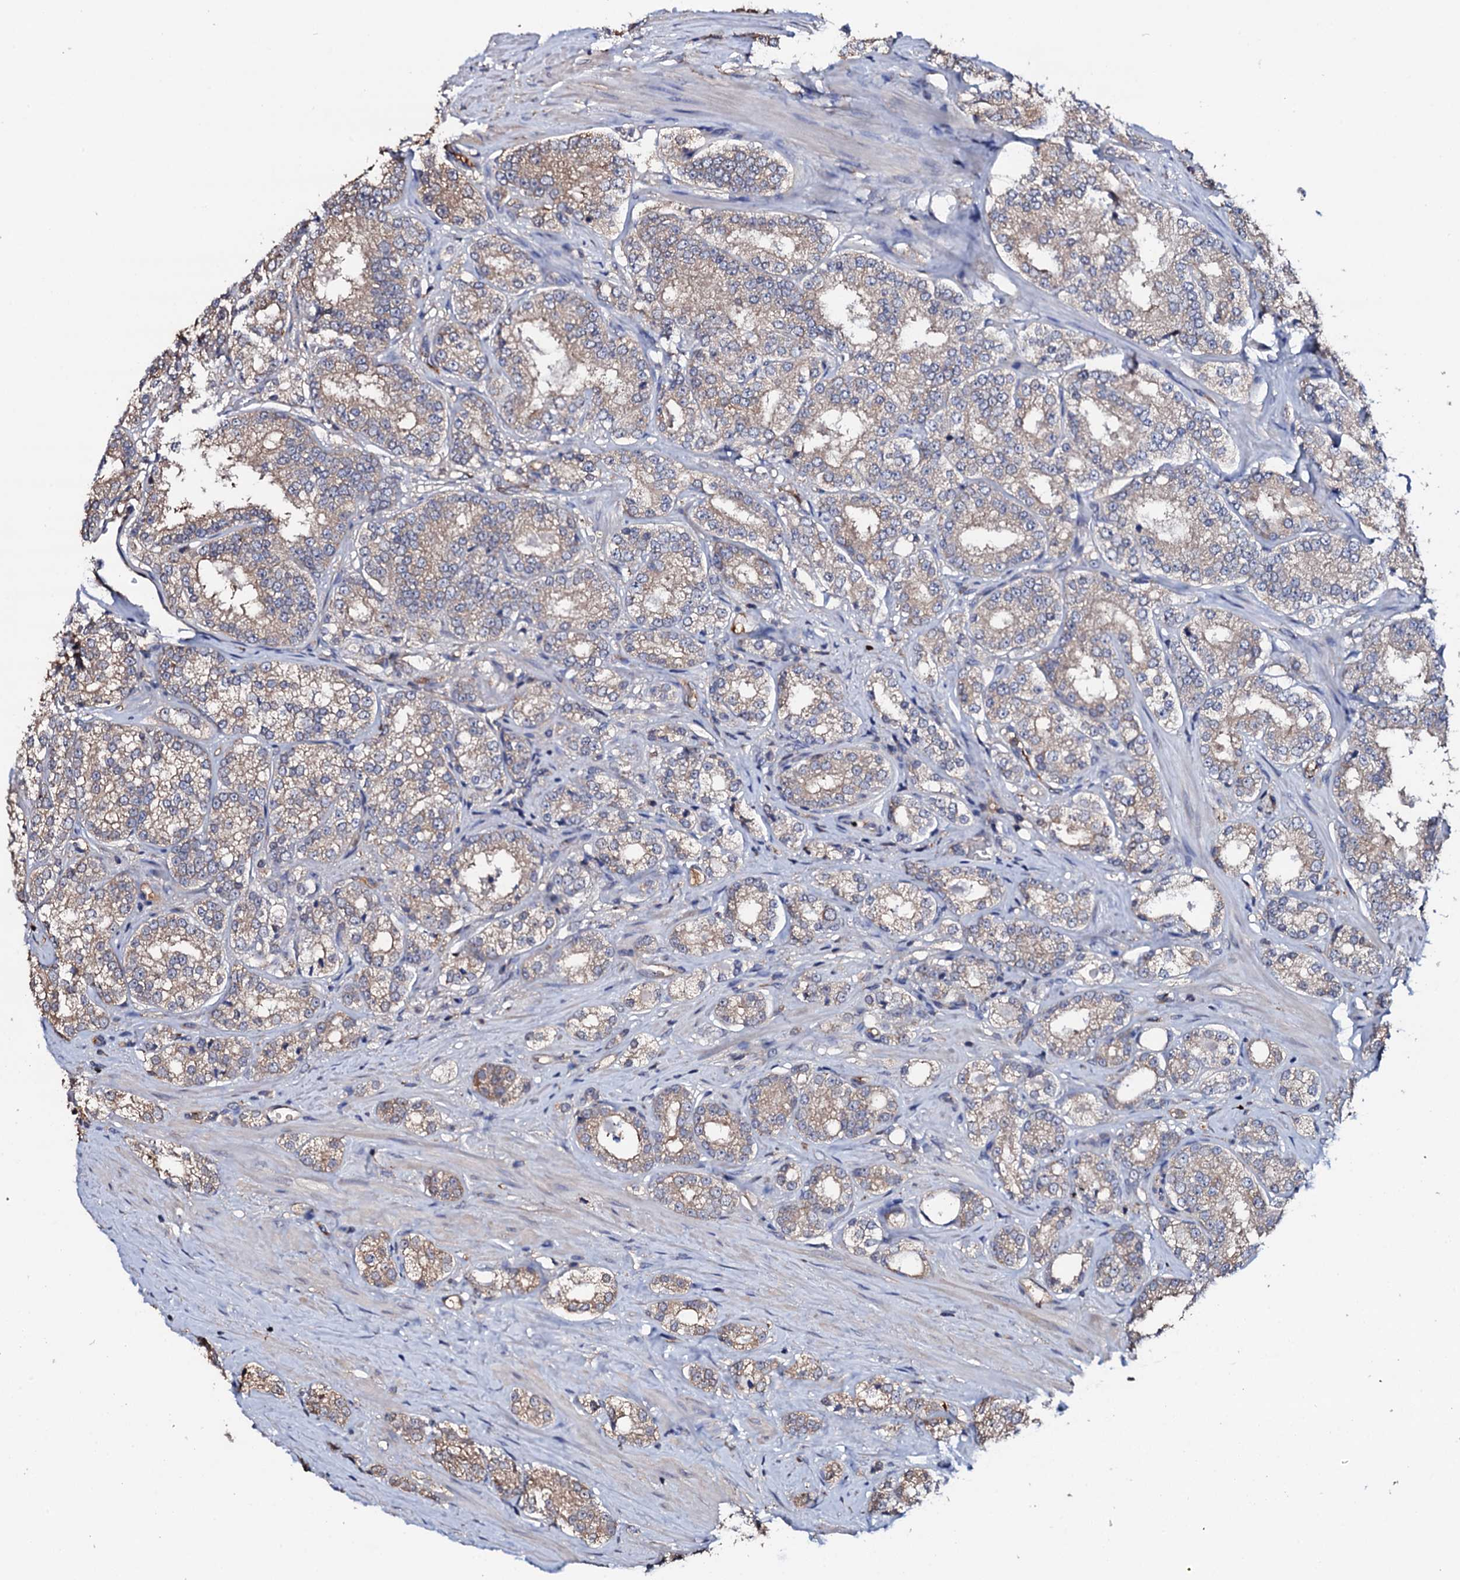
{"staining": {"intensity": "weak", "quantity": ">75%", "location": "cytoplasmic/membranous"}, "tissue": "prostate cancer", "cell_type": "Tumor cells", "image_type": "cancer", "snomed": [{"axis": "morphology", "description": "Normal tissue, NOS"}, {"axis": "morphology", "description": "Adenocarcinoma, High grade"}, {"axis": "topography", "description": "Prostate"}], "caption": "Adenocarcinoma (high-grade) (prostate) stained with immunohistochemistry reveals weak cytoplasmic/membranous positivity in about >75% of tumor cells.", "gene": "TCAF2", "patient": {"sex": "male", "age": 83}}